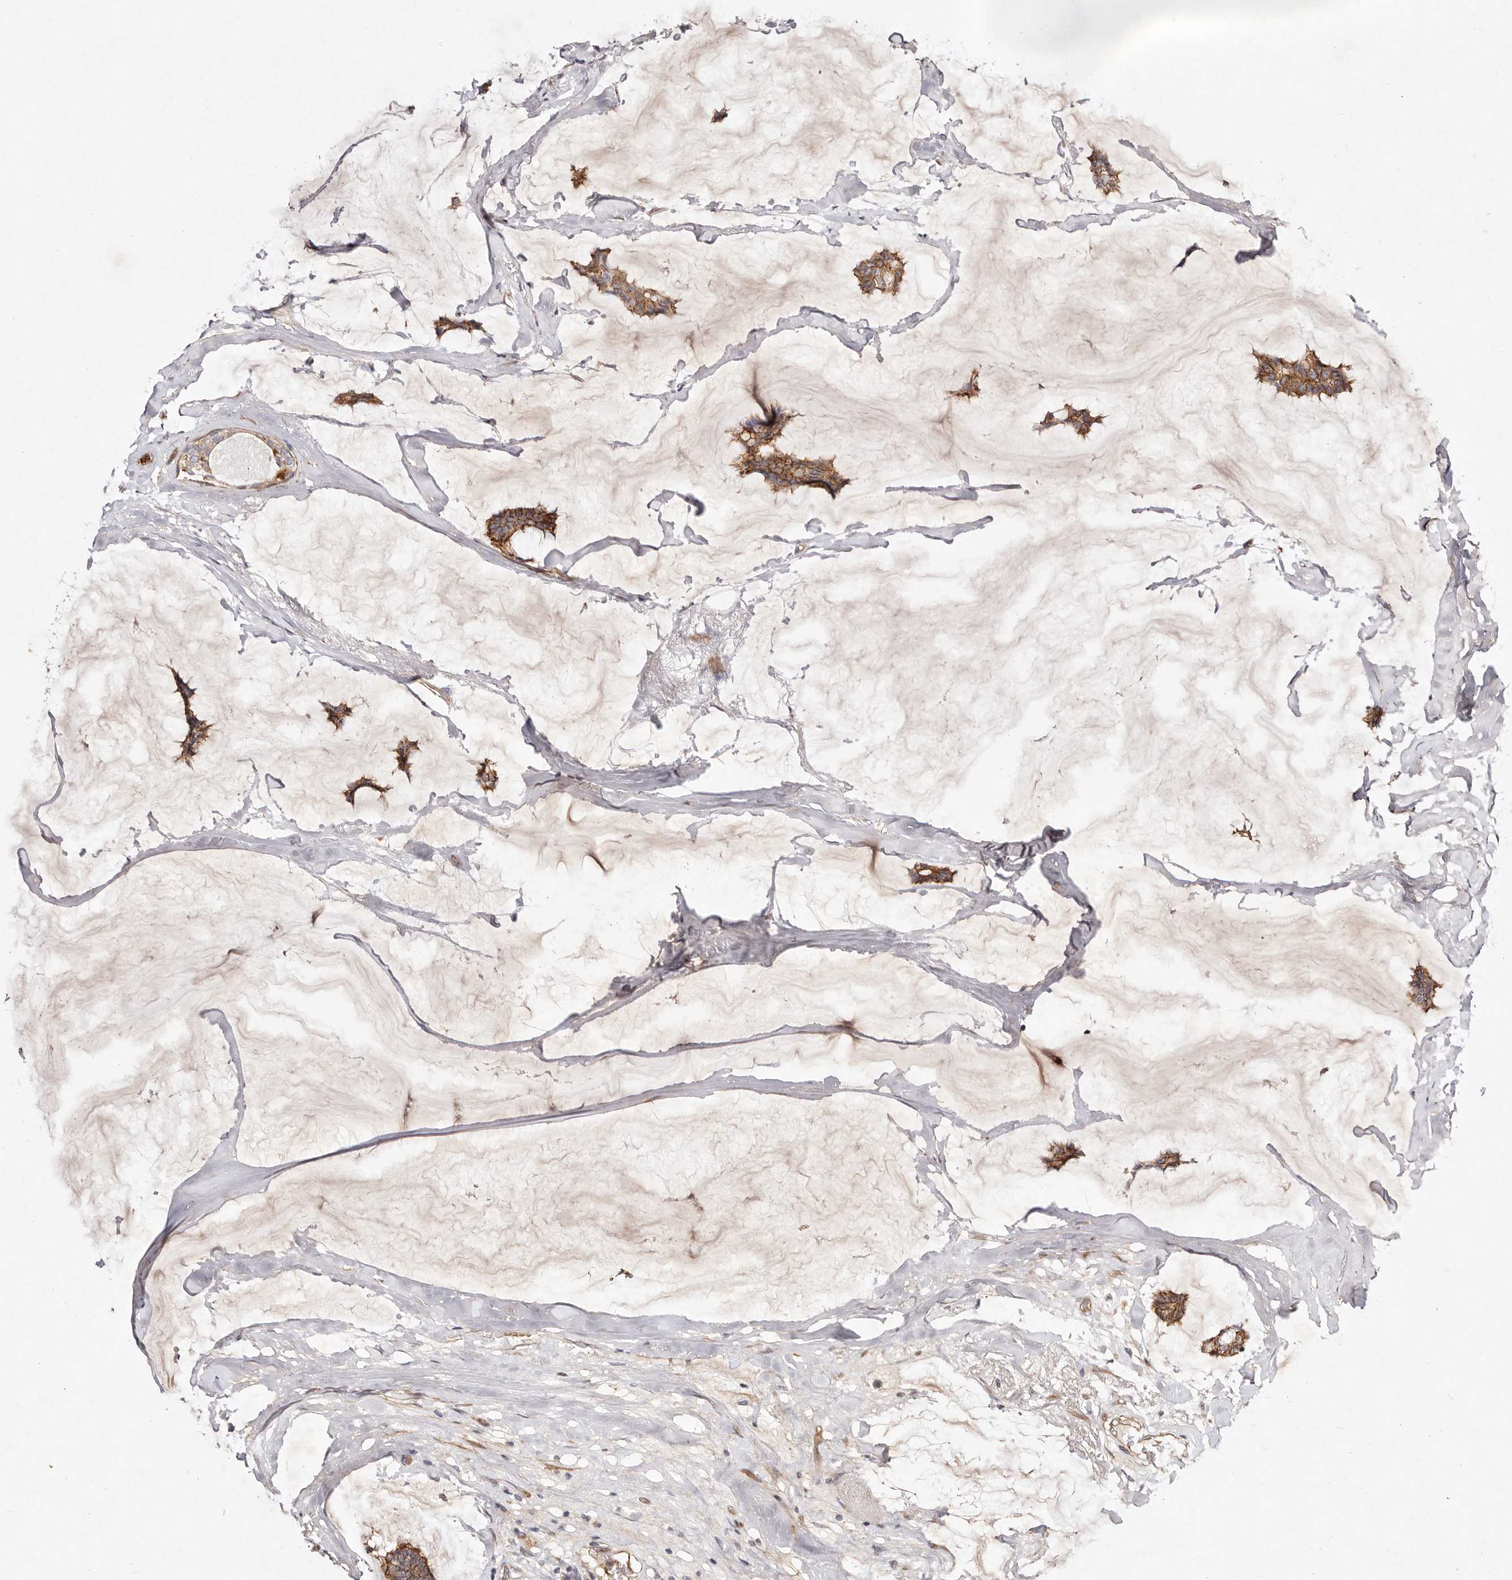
{"staining": {"intensity": "moderate", "quantity": ">75%", "location": "cytoplasmic/membranous"}, "tissue": "breast cancer", "cell_type": "Tumor cells", "image_type": "cancer", "snomed": [{"axis": "morphology", "description": "Duct carcinoma"}, {"axis": "topography", "description": "Breast"}], "caption": "Immunohistochemical staining of breast cancer reveals medium levels of moderate cytoplasmic/membranous staining in approximately >75% of tumor cells. (DAB (3,3'-diaminobenzidine) IHC with brightfield microscopy, high magnification).", "gene": "MTMR11", "patient": {"sex": "female", "age": 93}}